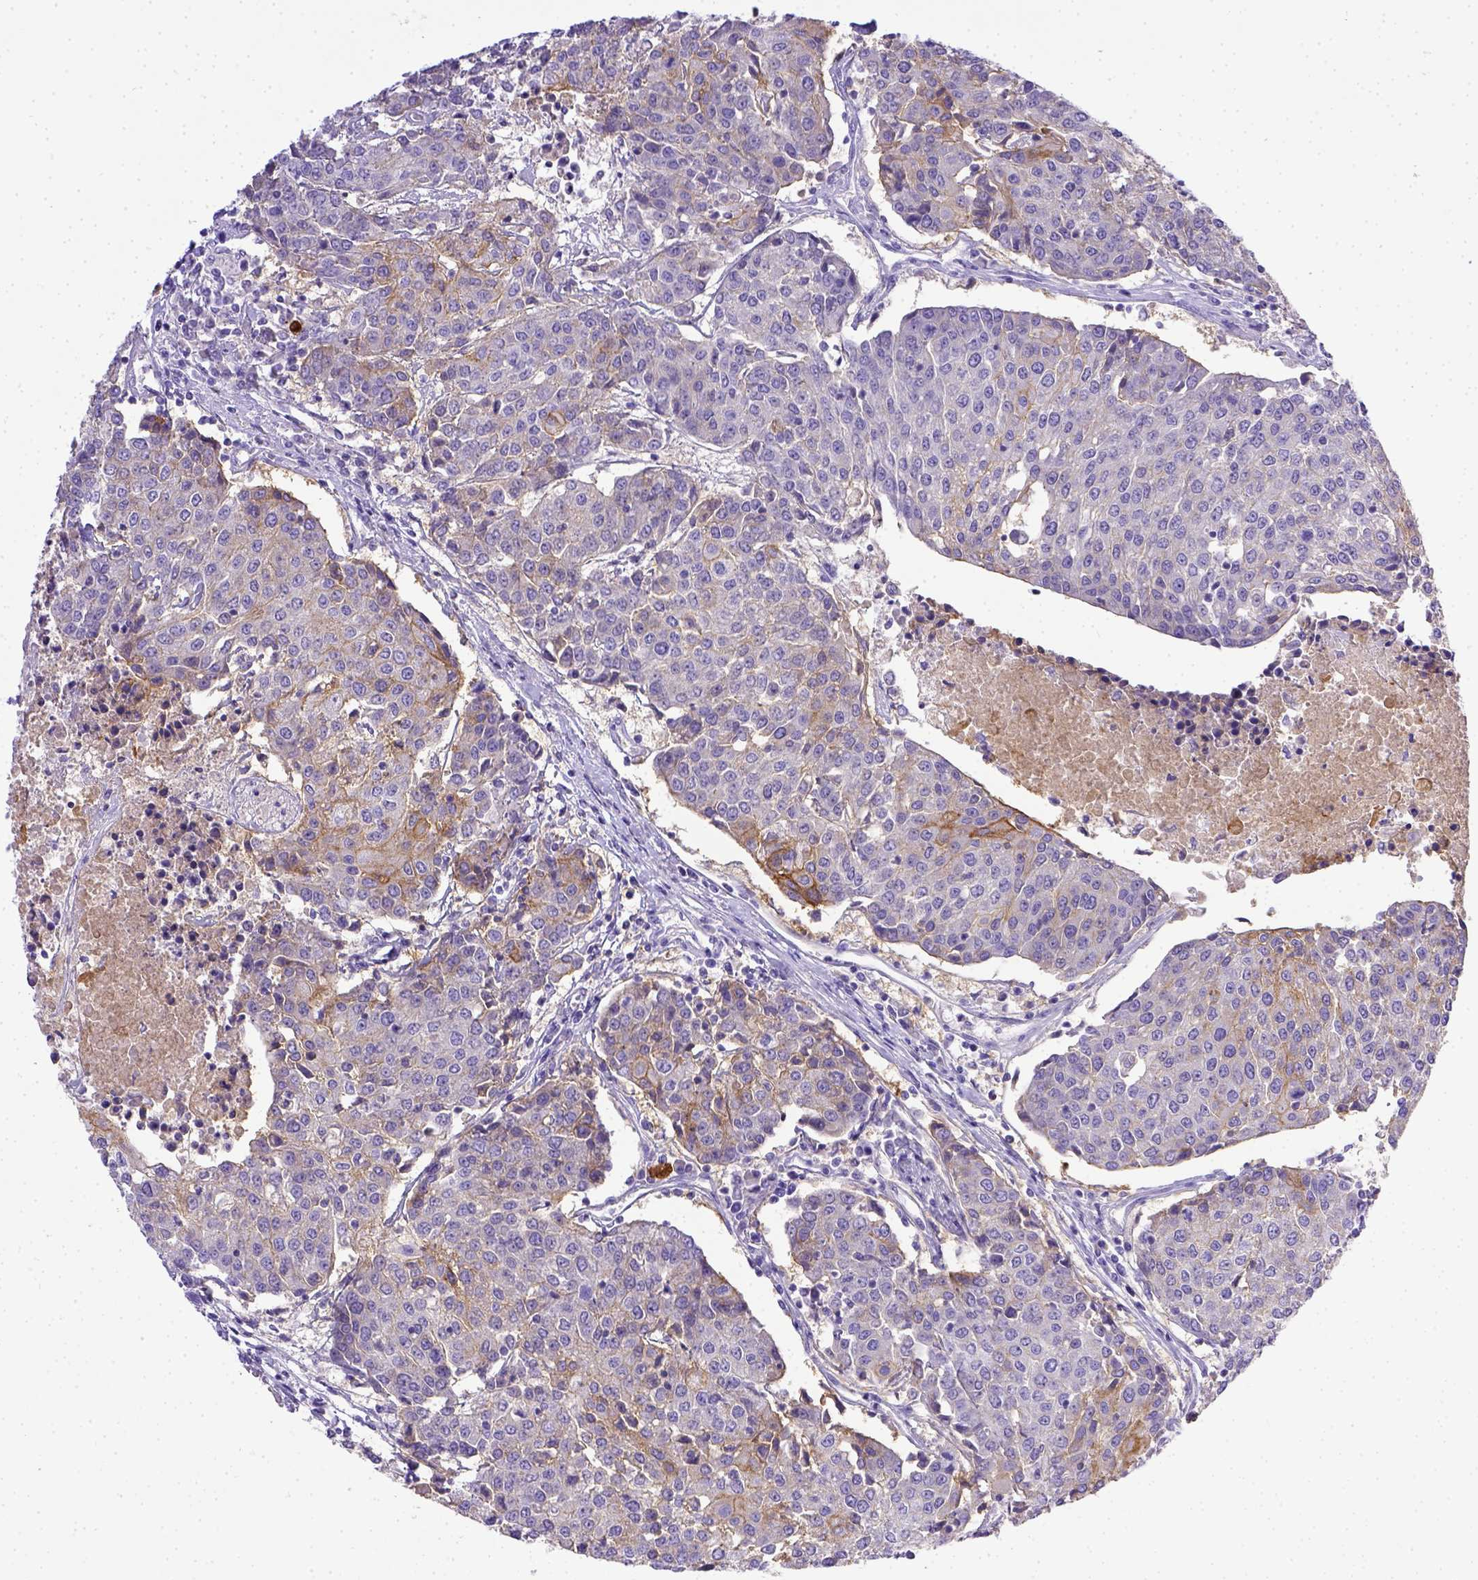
{"staining": {"intensity": "moderate", "quantity": "<25%", "location": "cytoplasmic/membranous"}, "tissue": "urothelial cancer", "cell_type": "Tumor cells", "image_type": "cancer", "snomed": [{"axis": "morphology", "description": "Urothelial carcinoma, High grade"}, {"axis": "topography", "description": "Urinary bladder"}], "caption": "A low amount of moderate cytoplasmic/membranous expression is appreciated in approximately <25% of tumor cells in urothelial carcinoma (high-grade) tissue.", "gene": "BTN1A1", "patient": {"sex": "female", "age": 85}}